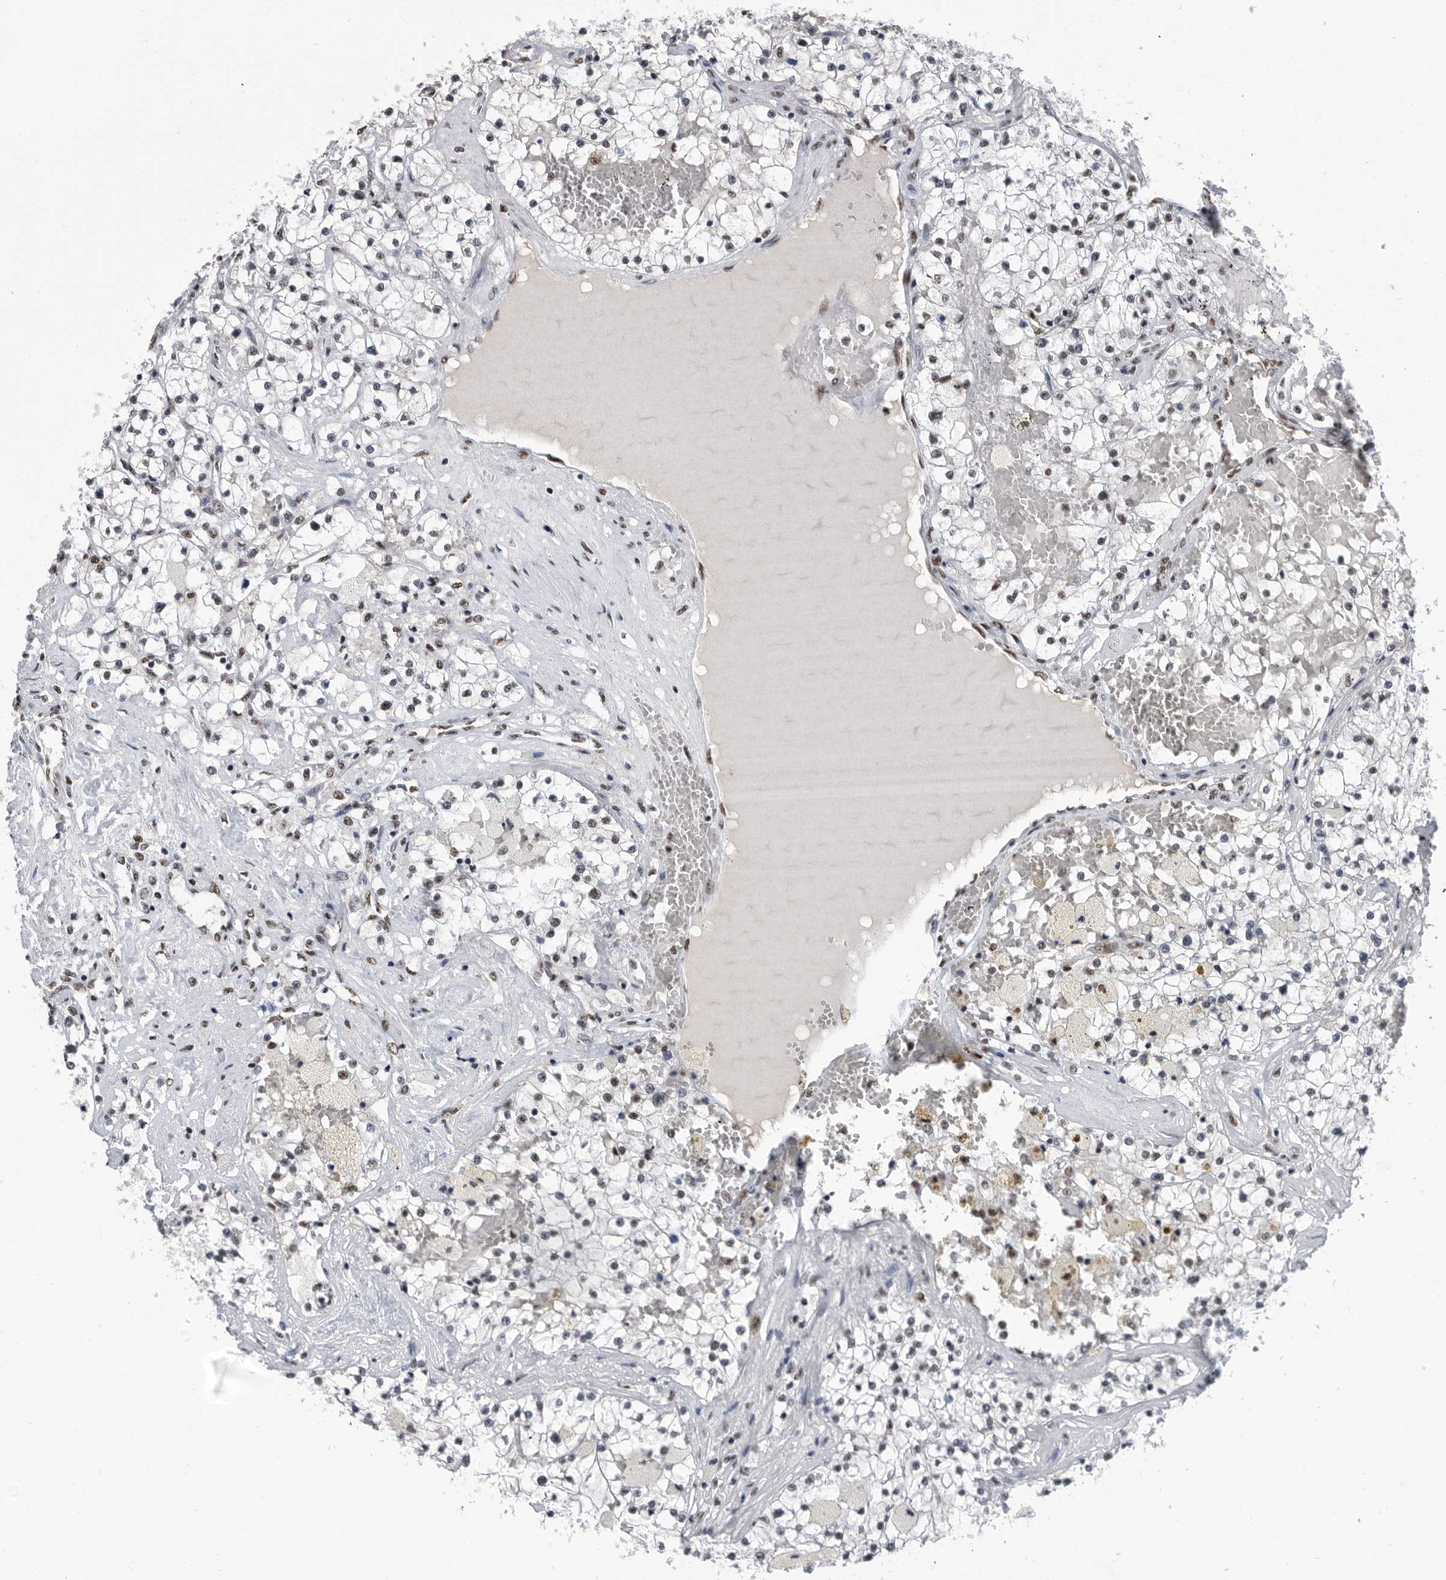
{"staining": {"intensity": "moderate", "quantity": ">75%", "location": "nuclear"}, "tissue": "renal cancer", "cell_type": "Tumor cells", "image_type": "cancer", "snomed": [{"axis": "morphology", "description": "Normal tissue, NOS"}, {"axis": "morphology", "description": "Adenocarcinoma, NOS"}, {"axis": "topography", "description": "Kidney"}], "caption": "An immunohistochemistry image of neoplastic tissue is shown. Protein staining in brown labels moderate nuclear positivity in renal adenocarcinoma within tumor cells.", "gene": "SF3A1", "patient": {"sex": "male", "age": 68}}